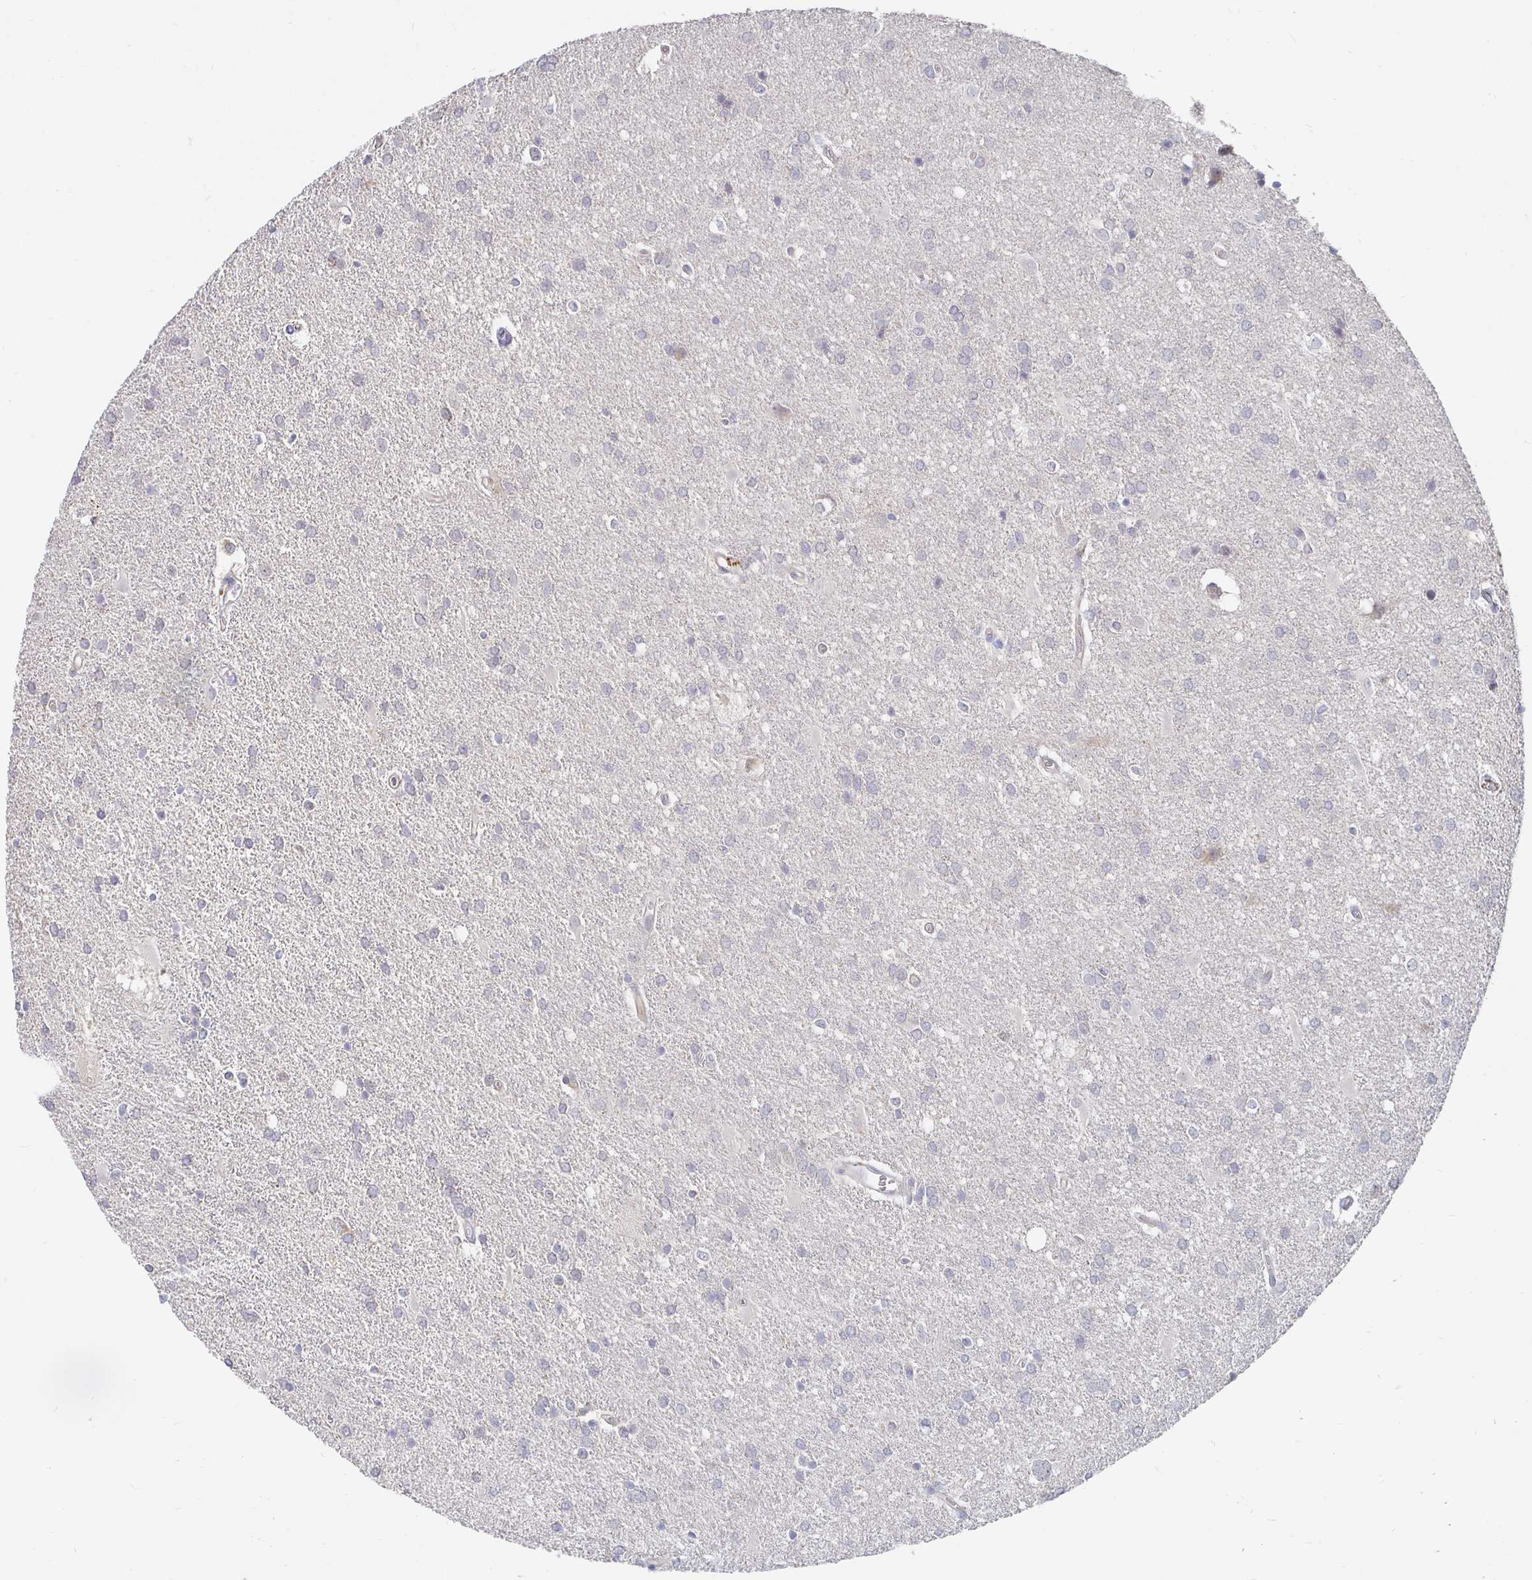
{"staining": {"intensity": "negative", "quantity": "none", "location": "none"}, "tissue": "glioma", "cell_type": "Tumor cells", "image_type": "cancer", "snomed": [{"axis": "morphology", "description": "Glioma, malignant, Low grade"}, {"axis": "topography", "description": "Brain"}], "caption": "Tumor cells show no significant protein positivity in glioma.", "gene": "MEIS1", "patient": {"sex": "male", "age": 66}}